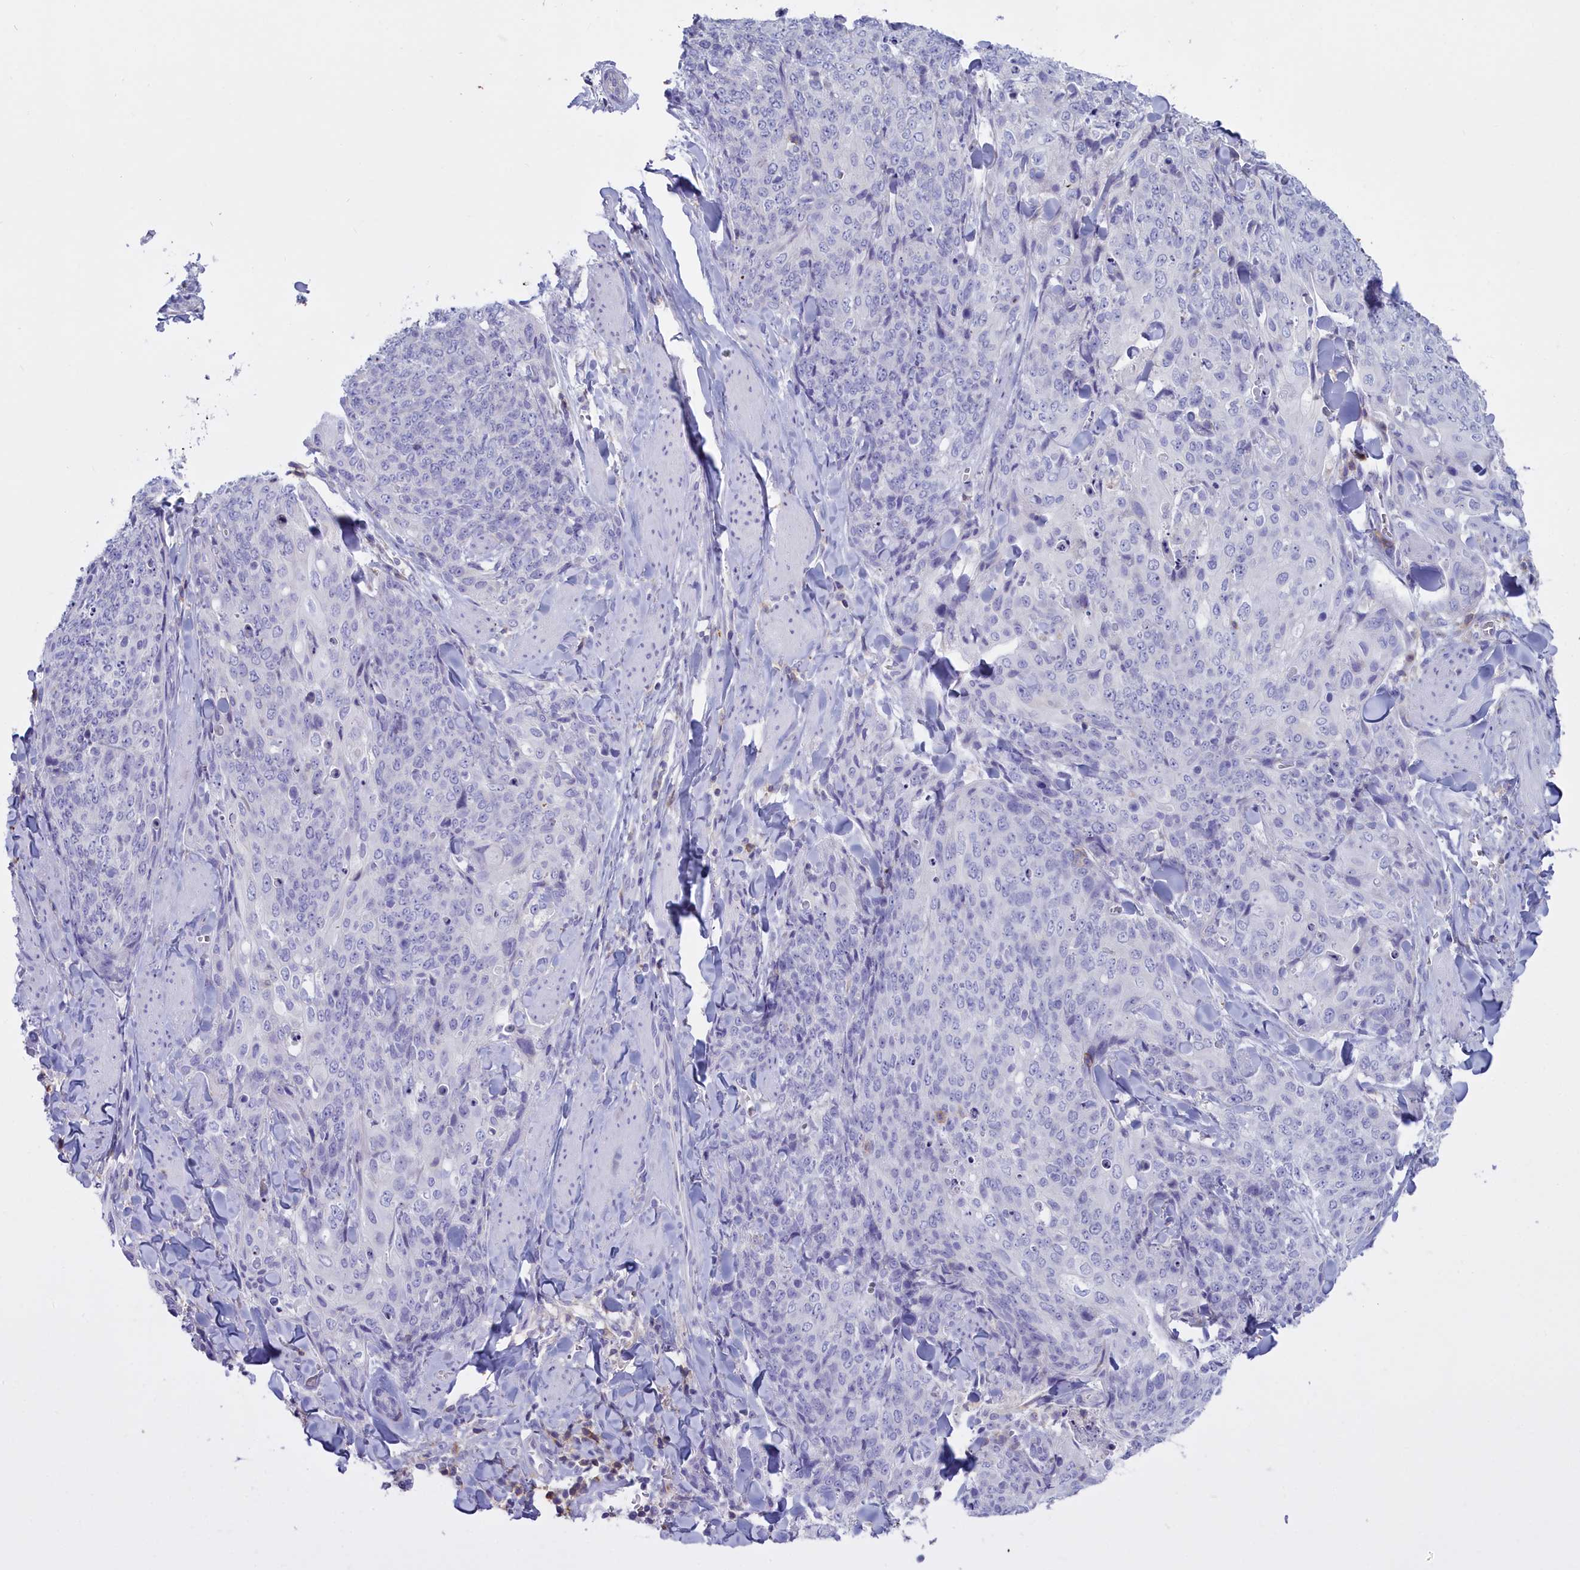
{"staining": {"intensity": "negative", "quantity": "none", "location": "none"}, "tissue": "skin cancer", "cell_type": "Tumor cells", "image_type": "cancer", "snomed": [{"axis": "morphology", "description": "Squamous cell carcinoma, NOS"}, {"axis": "topography", "description": "Skin"}, {"axis": "topography", "description": "Vulva"}], "caption": "Micrograph shows no significant protein expression in tumor cells of skin squamous cell carcinoma.", "gene": "CD5", "patient": {"sex": "female", "age": 85}}